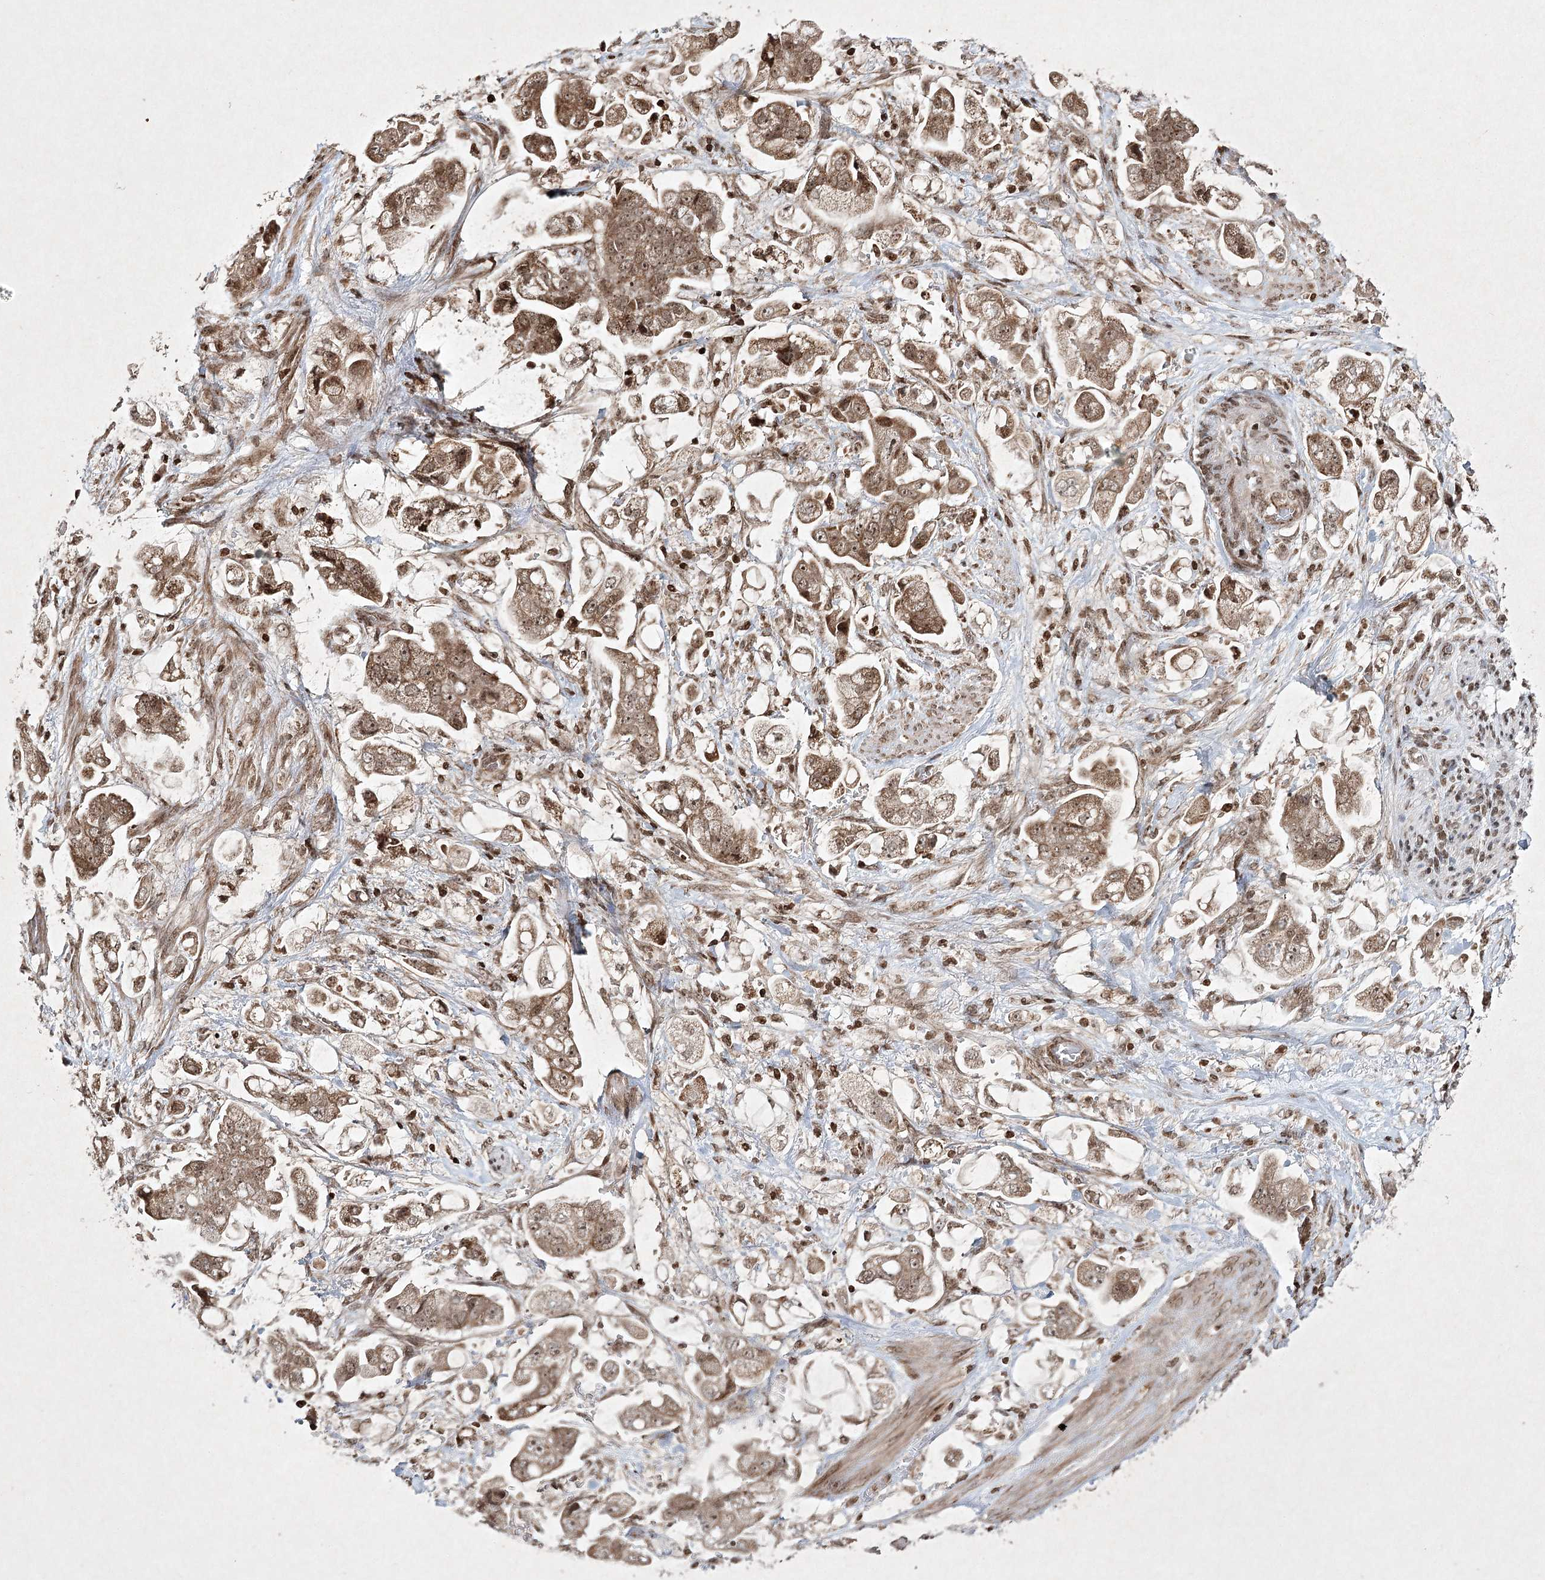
{"staining": {"intensity": "moderate", "quantity": ">75%", "location": "cytoplasmic/membranous,nuclear"}, "tissue": "stomach cancer", "cell_type": "Tumor cells", "image_type": "cancer", "snomed": [{"axis": "morphology", "description": "Adenocarcinoma, NOS"}, {"axis": "topography", "description": "Stomach"}], "caption": "This image shows immunohistochemistry (IHC) staining of stomach adenocarcinoma, with medium moderate cytoplasmic/membranous and nuclear positivity in approximately >75% of tumor cells.", "gene": "CARM1", "patient": {"sex": "male", "age": 62}}